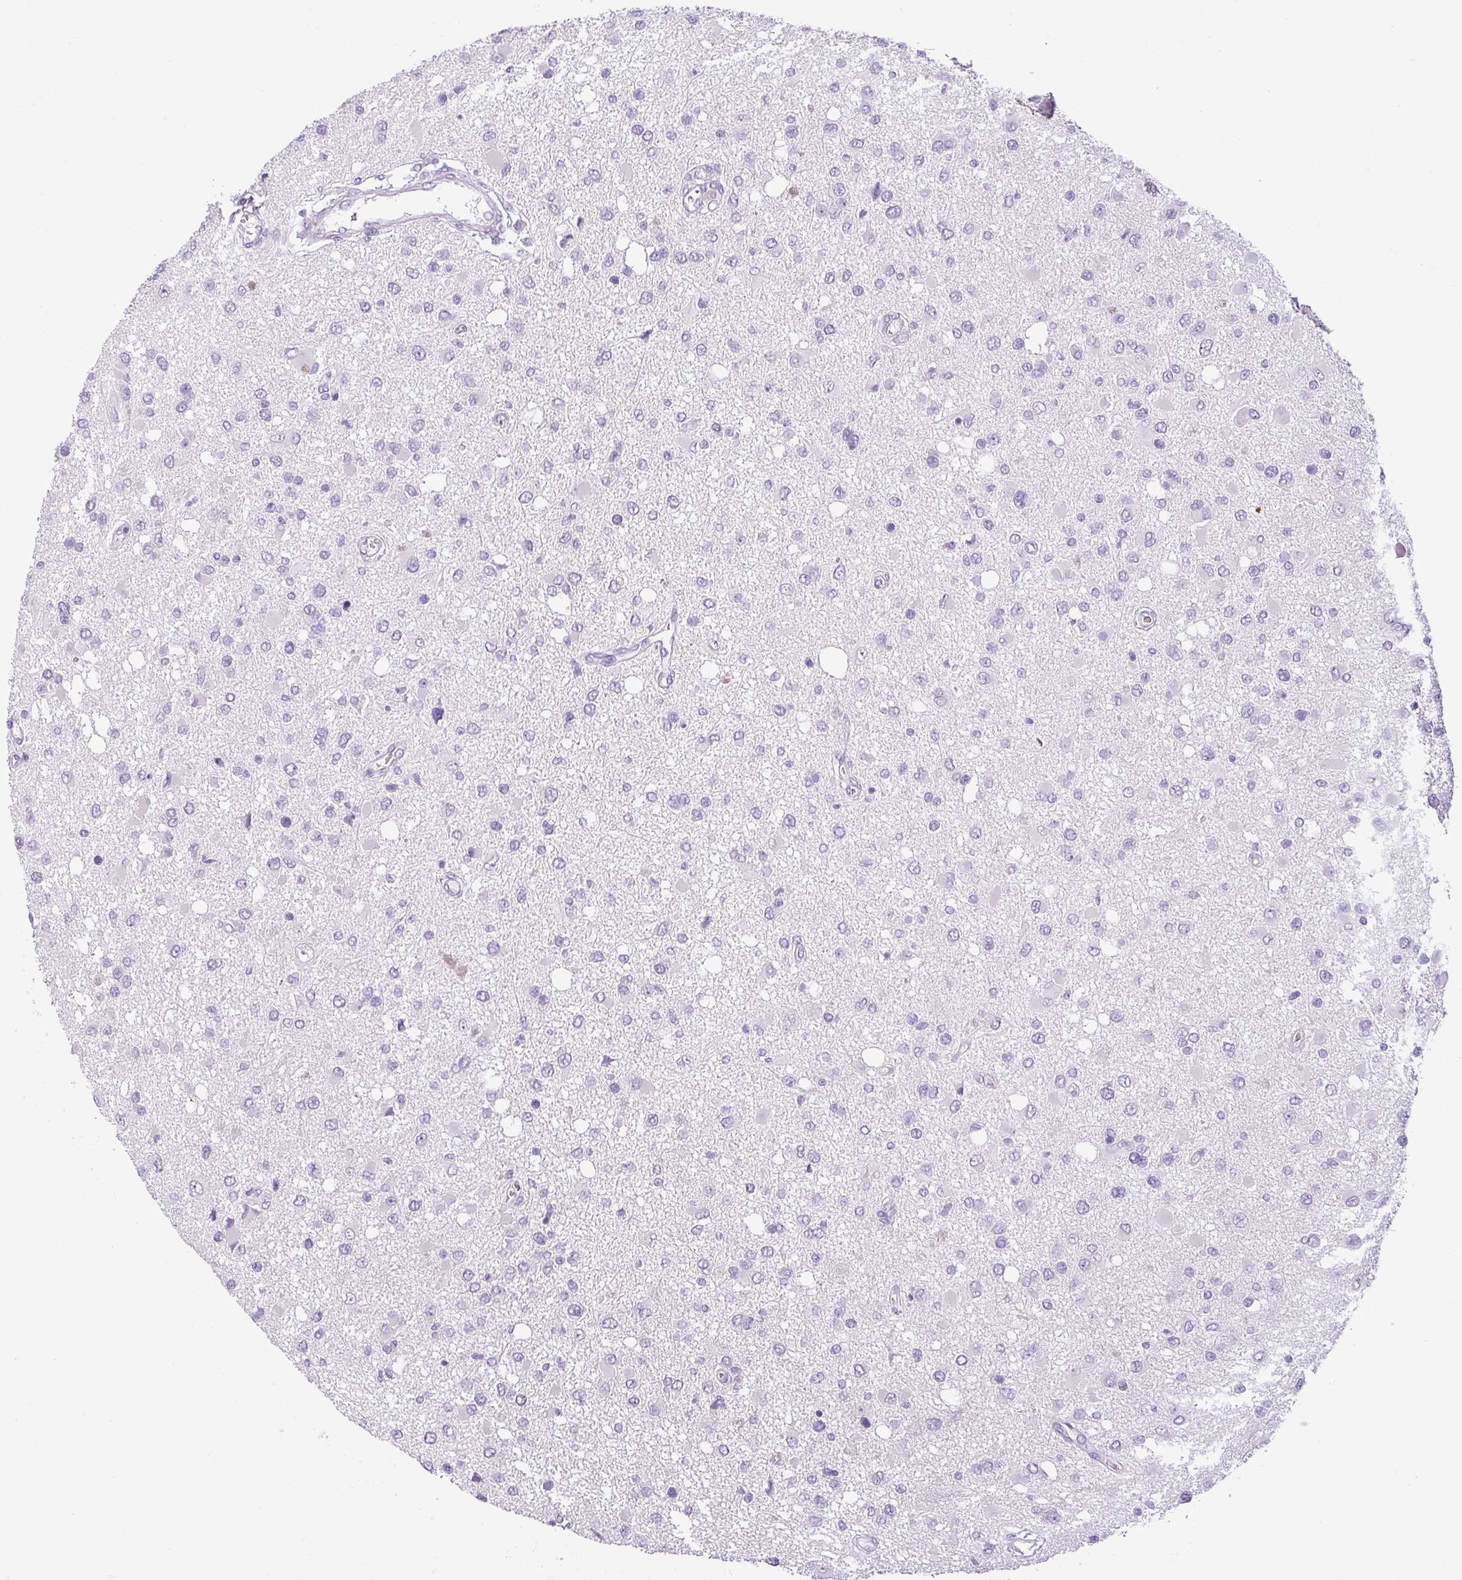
{"staining": {"intensity": "negative", "quantity": "none", "location": "none"}, "tissue": "glioma", "cell_type": "Tumor cells", "image_type": "cancer", "snomed": [{"axis": "morphology", "description": "Glioma, malignant, High grade"}, {"axis": "topography", "description": "Brain"}], "caption": "DAB immunohistochemical staining of human glioma exhibits no significant expression in tumor cells.", "gene": "CDH16", "patient": {"sex": "male", "age": 53}}